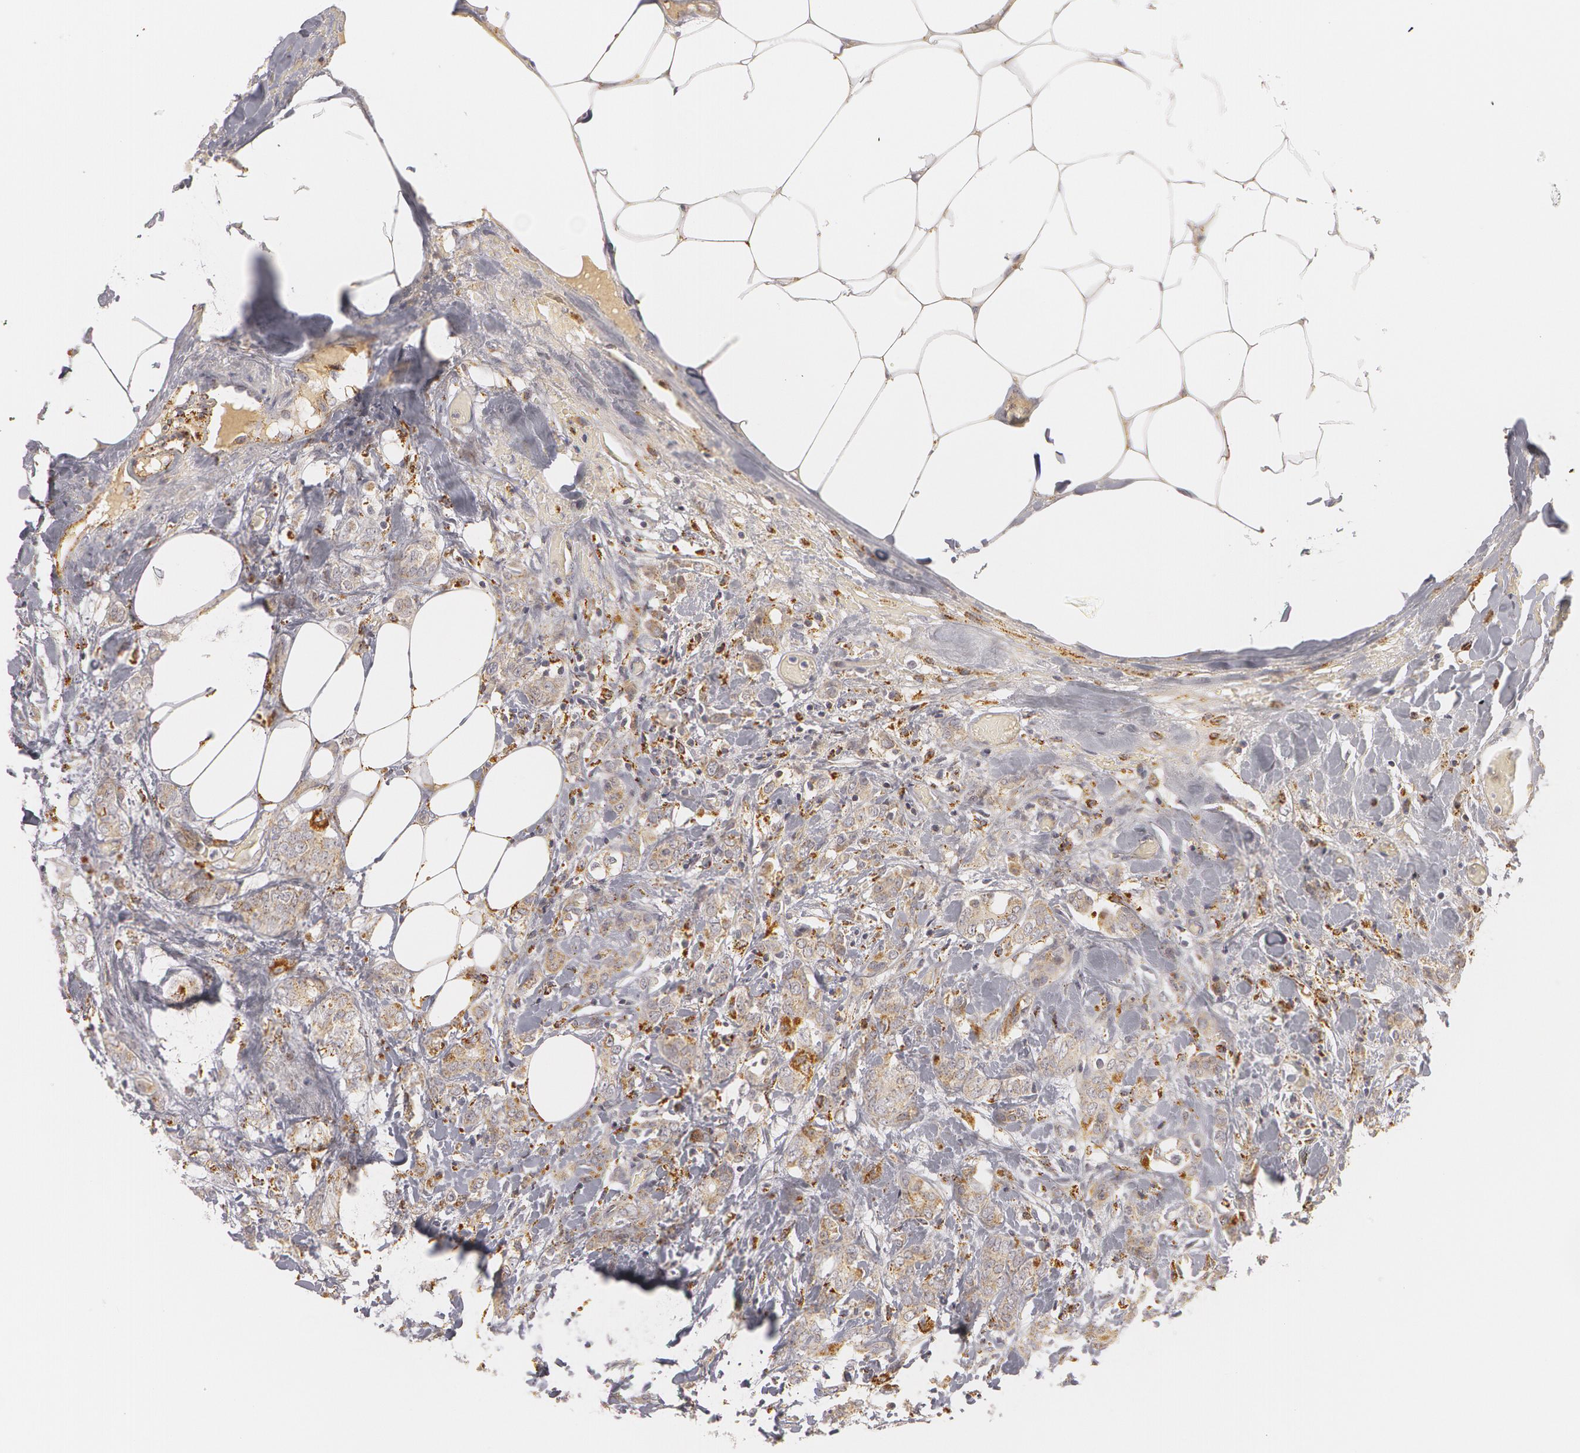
{"staining": {"intensity": "weak", "quantity": "25%-75%", "location": "cytoplasmic/membranous"}, "tissue": "breast cancer", "cell_type": "Tumor cells", "image_type": "cancer", "snomed": [{"axis": "morphology", "description": "Duct carcinoma"}, {"axis": "topography", "description": "Breast"}], "caption": "Protein staining shows weak cytoplasmic/membranous expression in about 25%-75% of tumor cells in breast invasive ductal carcinoma.", "gene": "C7", "patient": {"sex": "female", "age": 53}}